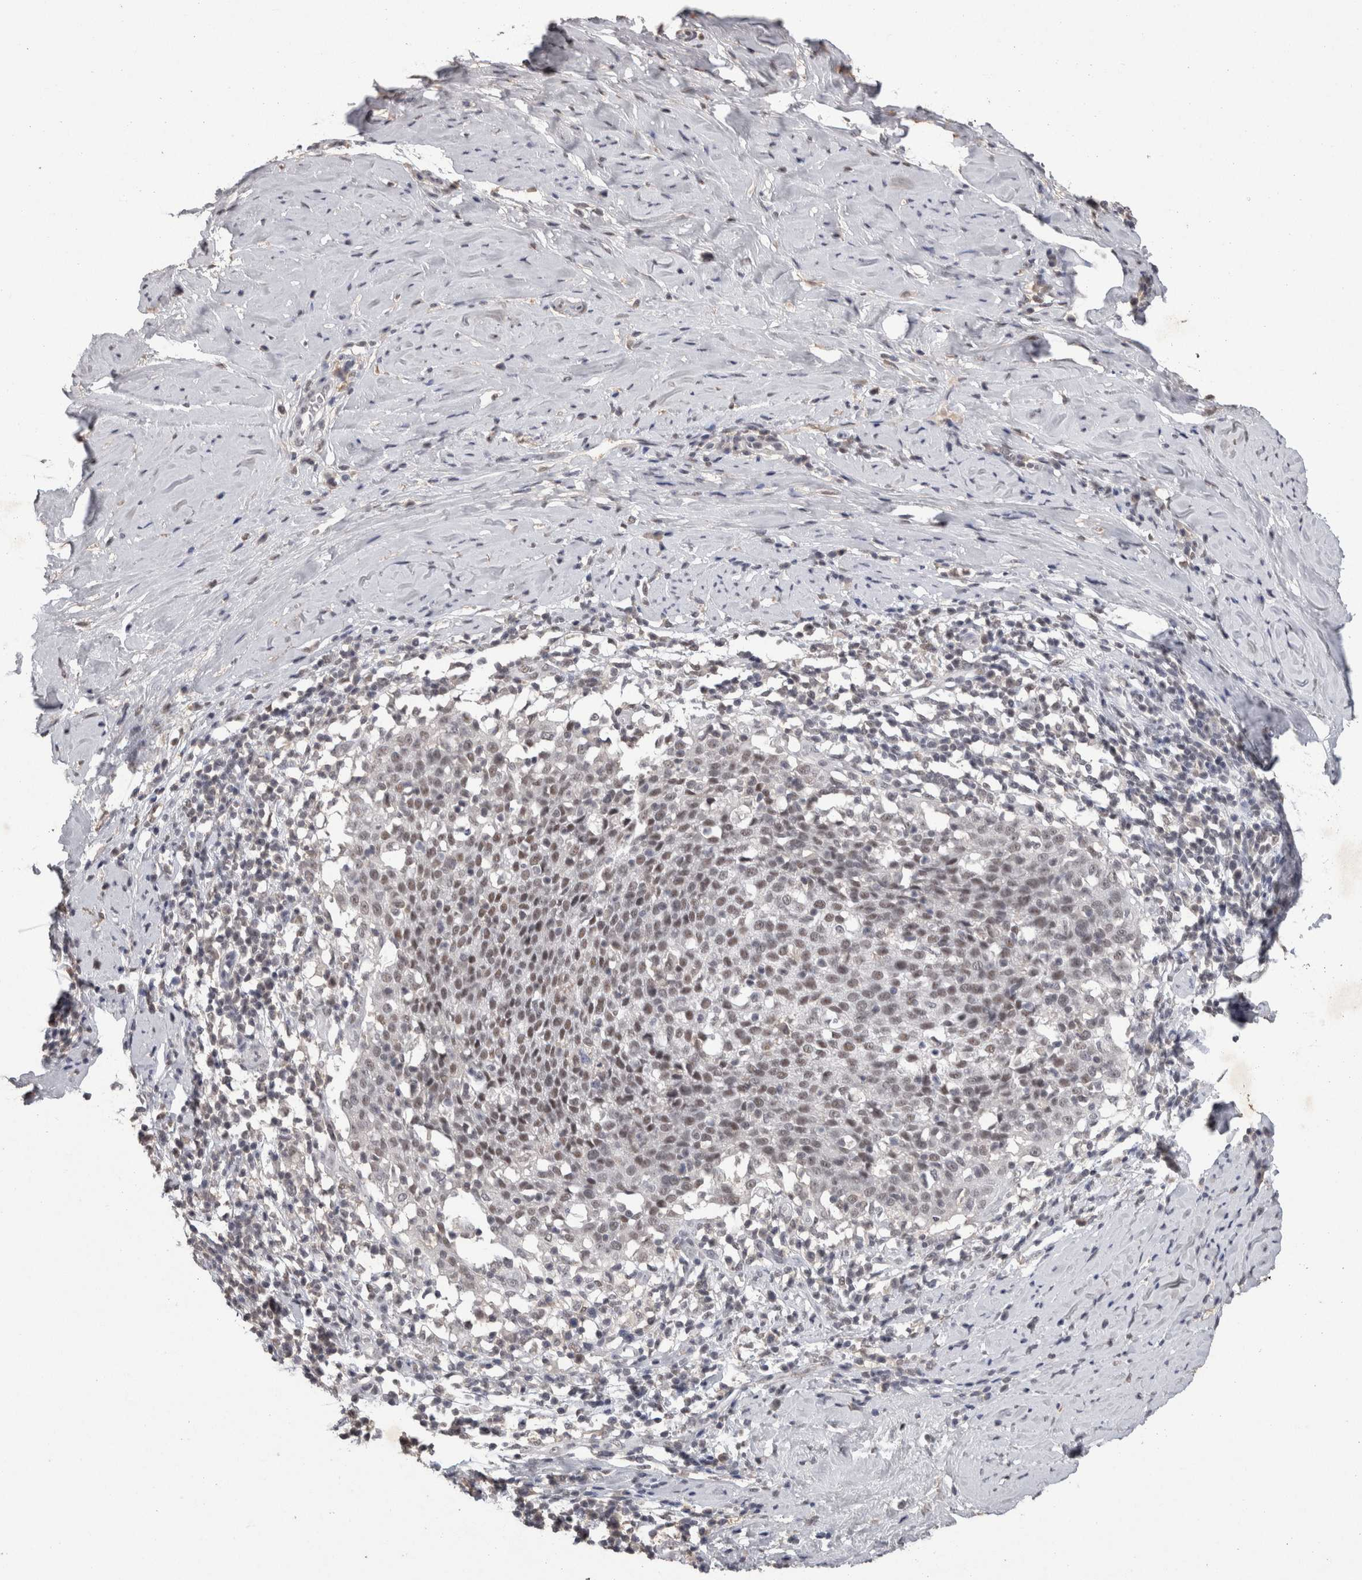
{"staining": {"intensity": "weak", "quantity": "25%-75%", "location": "nuclear"}, "tissue": "cervical cancer", "cell_type": "Tumor cells", "image_type": "cancer", "snomed": [{"axis": "morphology", "description": "Squamous cell carcinoma, NOS"}, {"axis": "topography", "description": "Cervix"}], "caption": "Weak nuclear protein staining is appreciated in approximately 25%-75% of tumor cells in cervical squamous cell carcinoma.", "gene": "DDX17", "patient": {"sex": "female", "age": 51}}